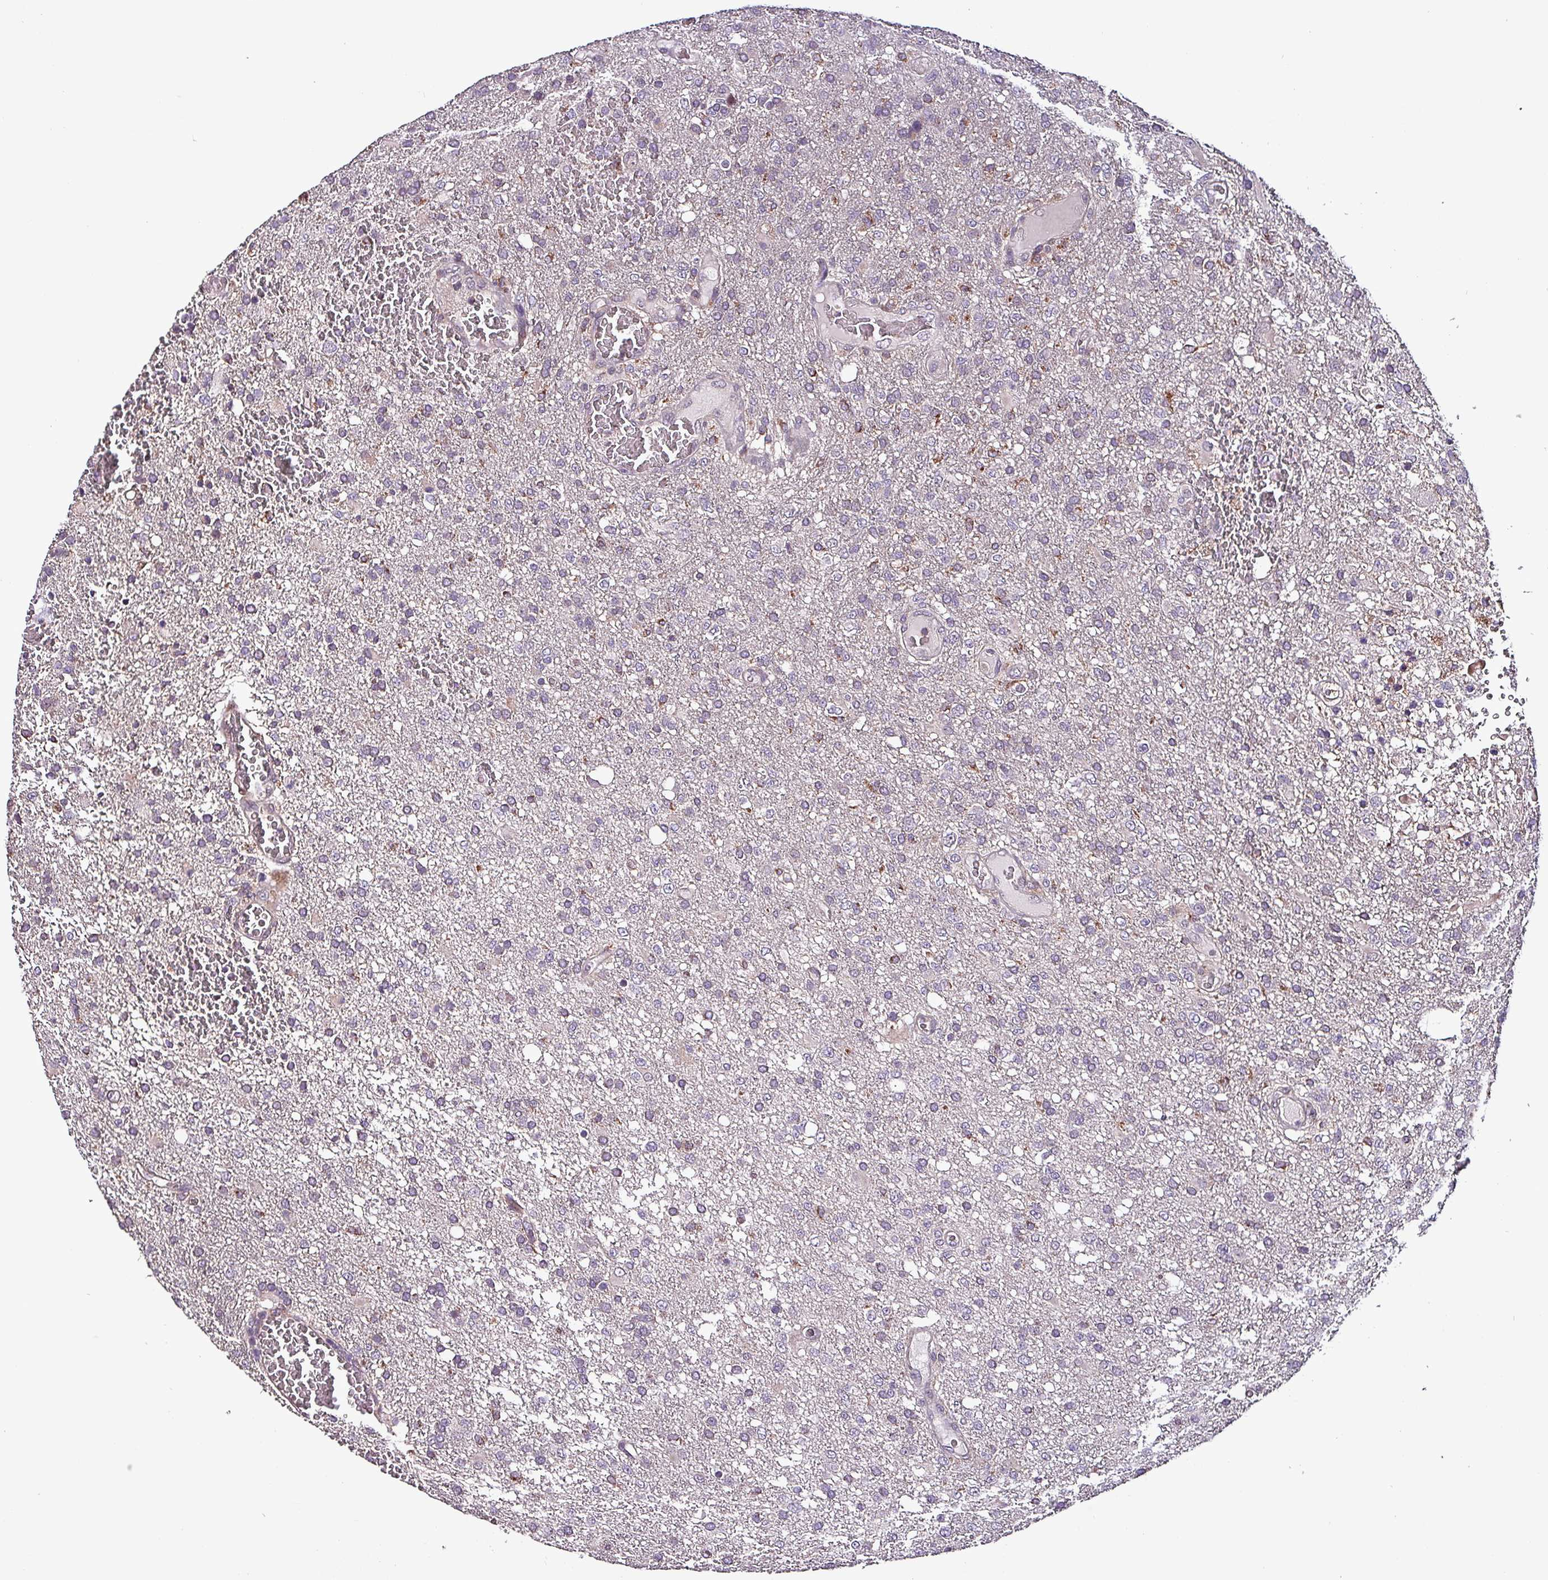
{"staining": {"intensity": "moderate", "quantity": "<25%", "location": "cytoplasmic/membranous"}, "tissue": "glioma", "cell_type": "Tumor cells", "image_type": "cancer", "snomed": [{"axis": "morphology", "description": "Glioma, malignant, High grade"}, {"axis": "topography", "description": "Brain"}], "caption": "Moderate cytoplasmic/membranous protein expression is seen in about <25% of tumor cells in malignant high-grade glioma. (DAB IHC, brown staining for protein, blue staining for nuclei).", "gene": "GRAPL", "patient": {"sex": "female", "age": 74}}